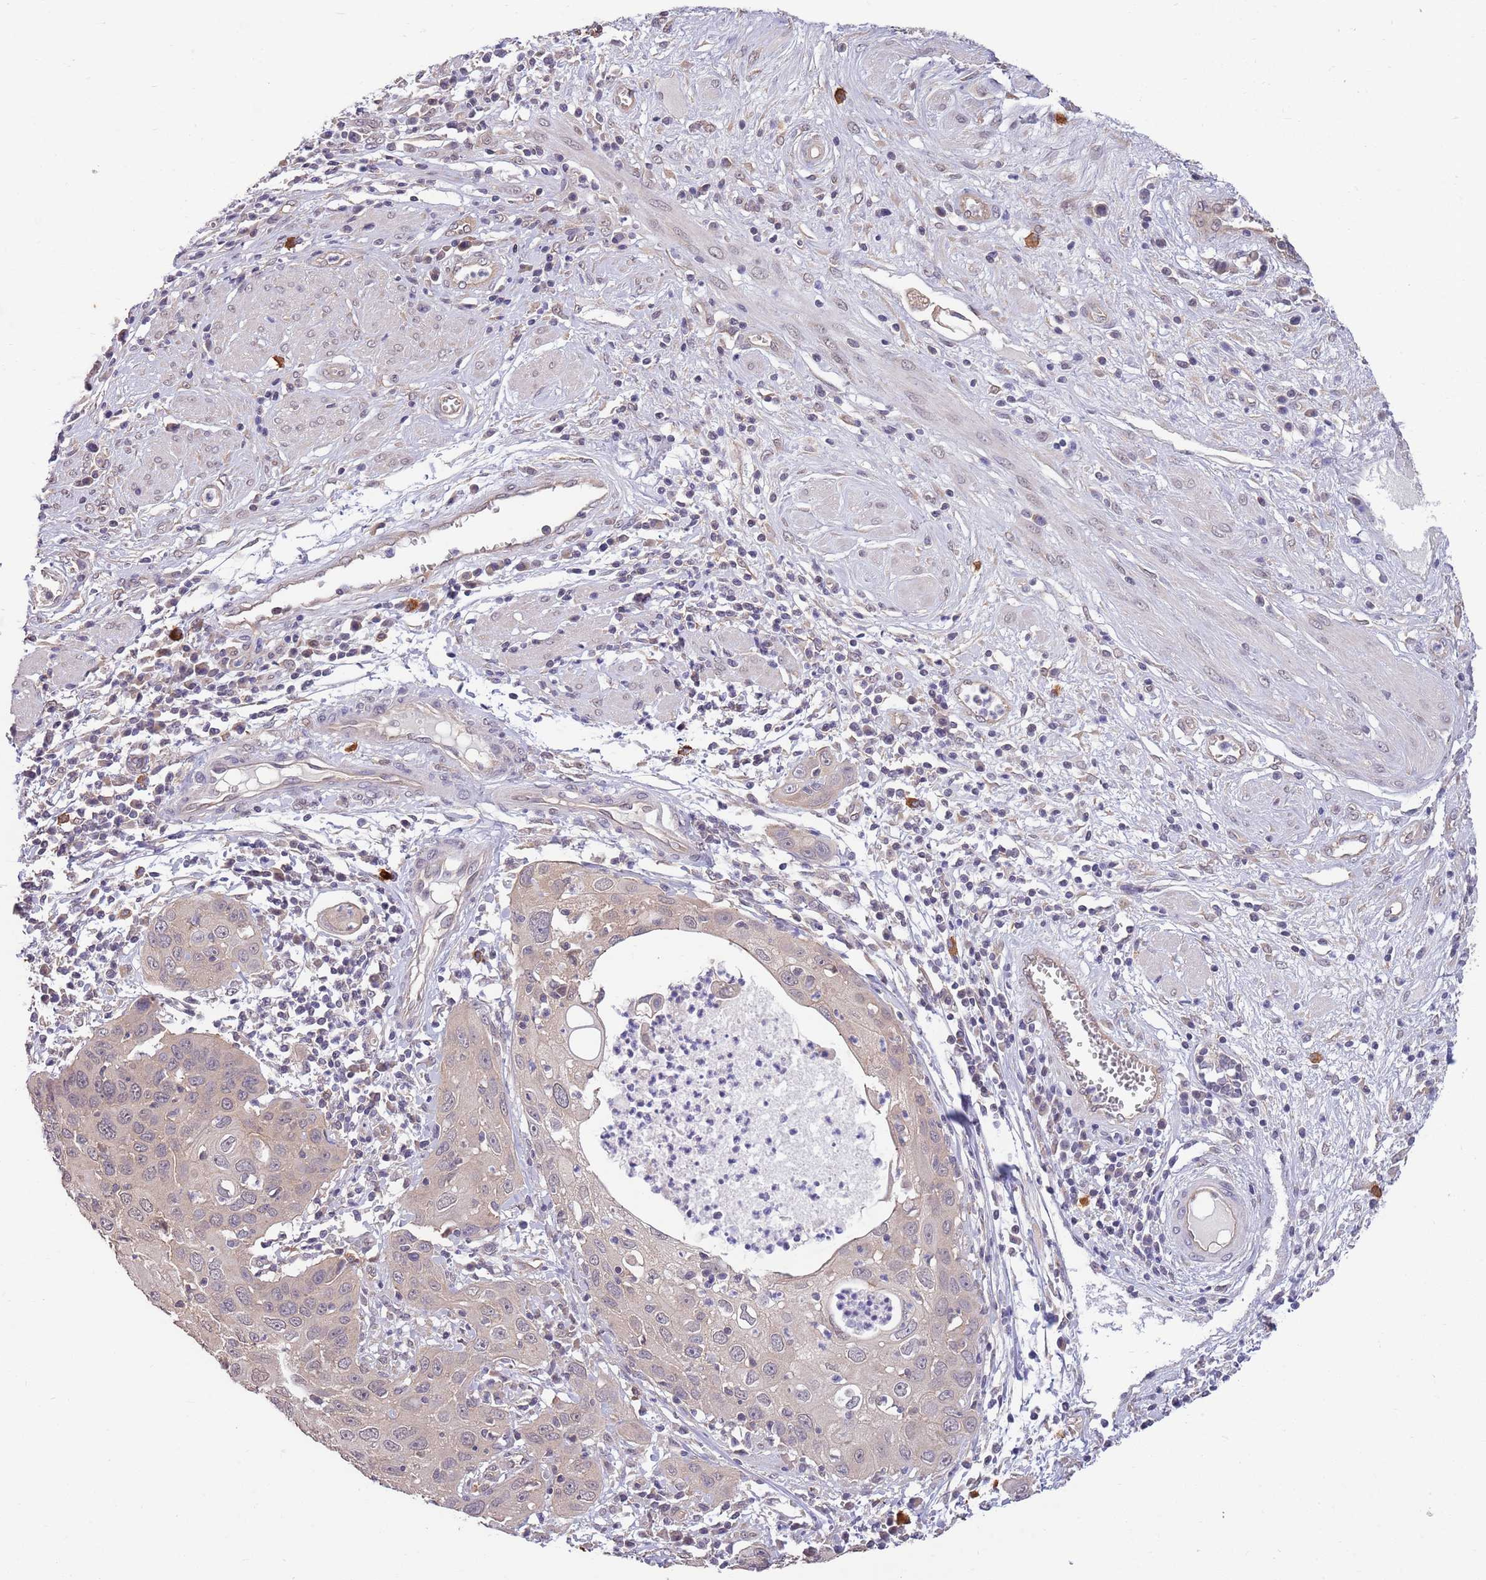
{"staining": {"intensity": "weak", "quantity": "25%-75%", "location": "cytoplasmic/membranous"}, "tissue": "cervical cancer", "cell_type": "Tumor cells", "image_type": "cancer", "snomed": [{"axis": "morphology", "description": "Squamous cell carcinoma, NOS"}, {"axis": "topography", "description": "Cervix"}], "caption": "Cervical cancer (squamous cell carcinoma) stained with a protein marker shows weak staining in tumor cells.", "gene": "MARVELD2", "patient": {"sex": "female", "age": 36}}